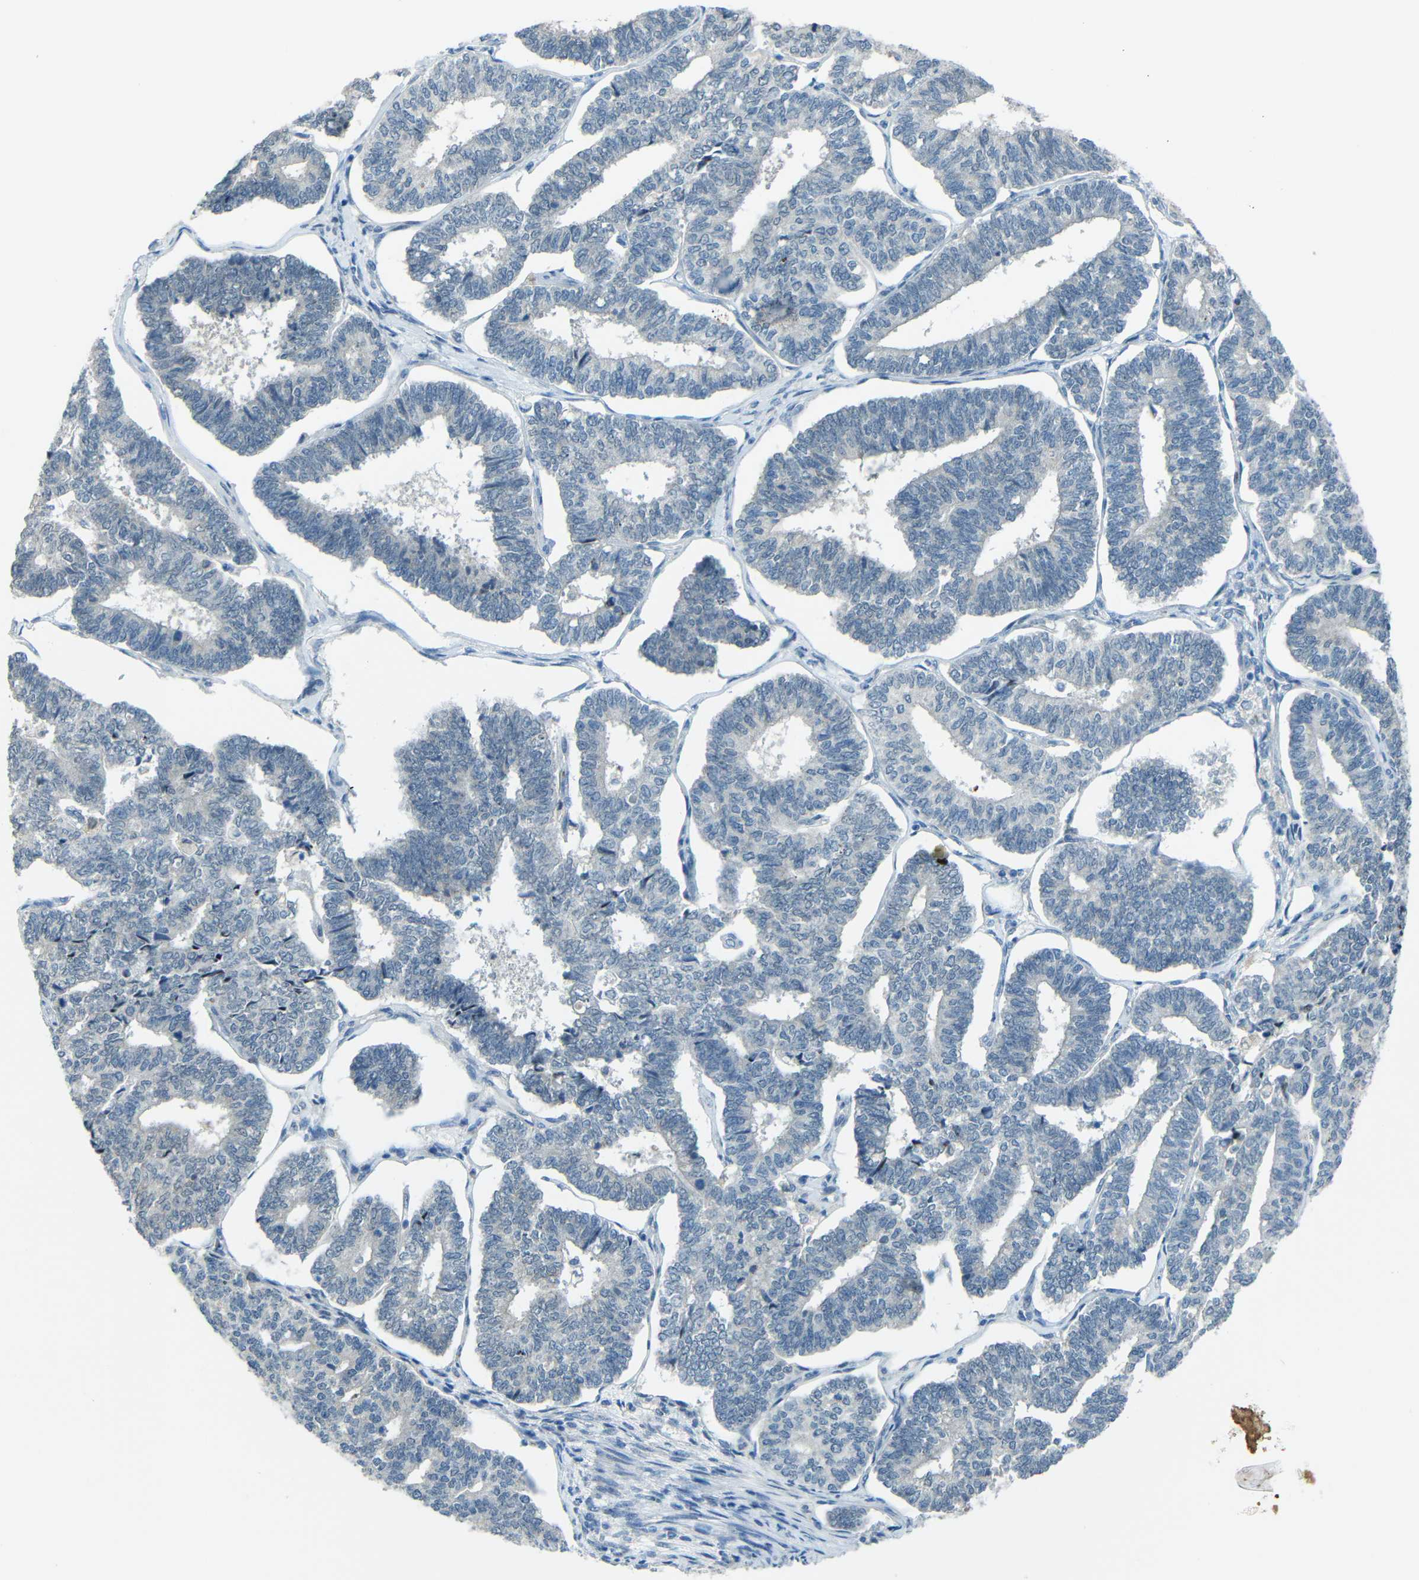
{"staining": {"intensity": "negative", "quantity": "none", "location": "none"}, "tissue": "endometrial cancer", "cell_type": "Tumor cells", "image_type": "cancer", "snomed": [{"axis": "morphology", "description": "Adenocarcinoma, NOS"}, {"axis": "topography", "description": "Endometrium"}], "caption": "Immunohistochemistry histopathology image of human adenocarcinoma (endometrial) stained for a protein (brown), which displays no positivity in tumor cells.", "gene": "ANKRD22", "patient": {"sex": "female", "age": 70}}